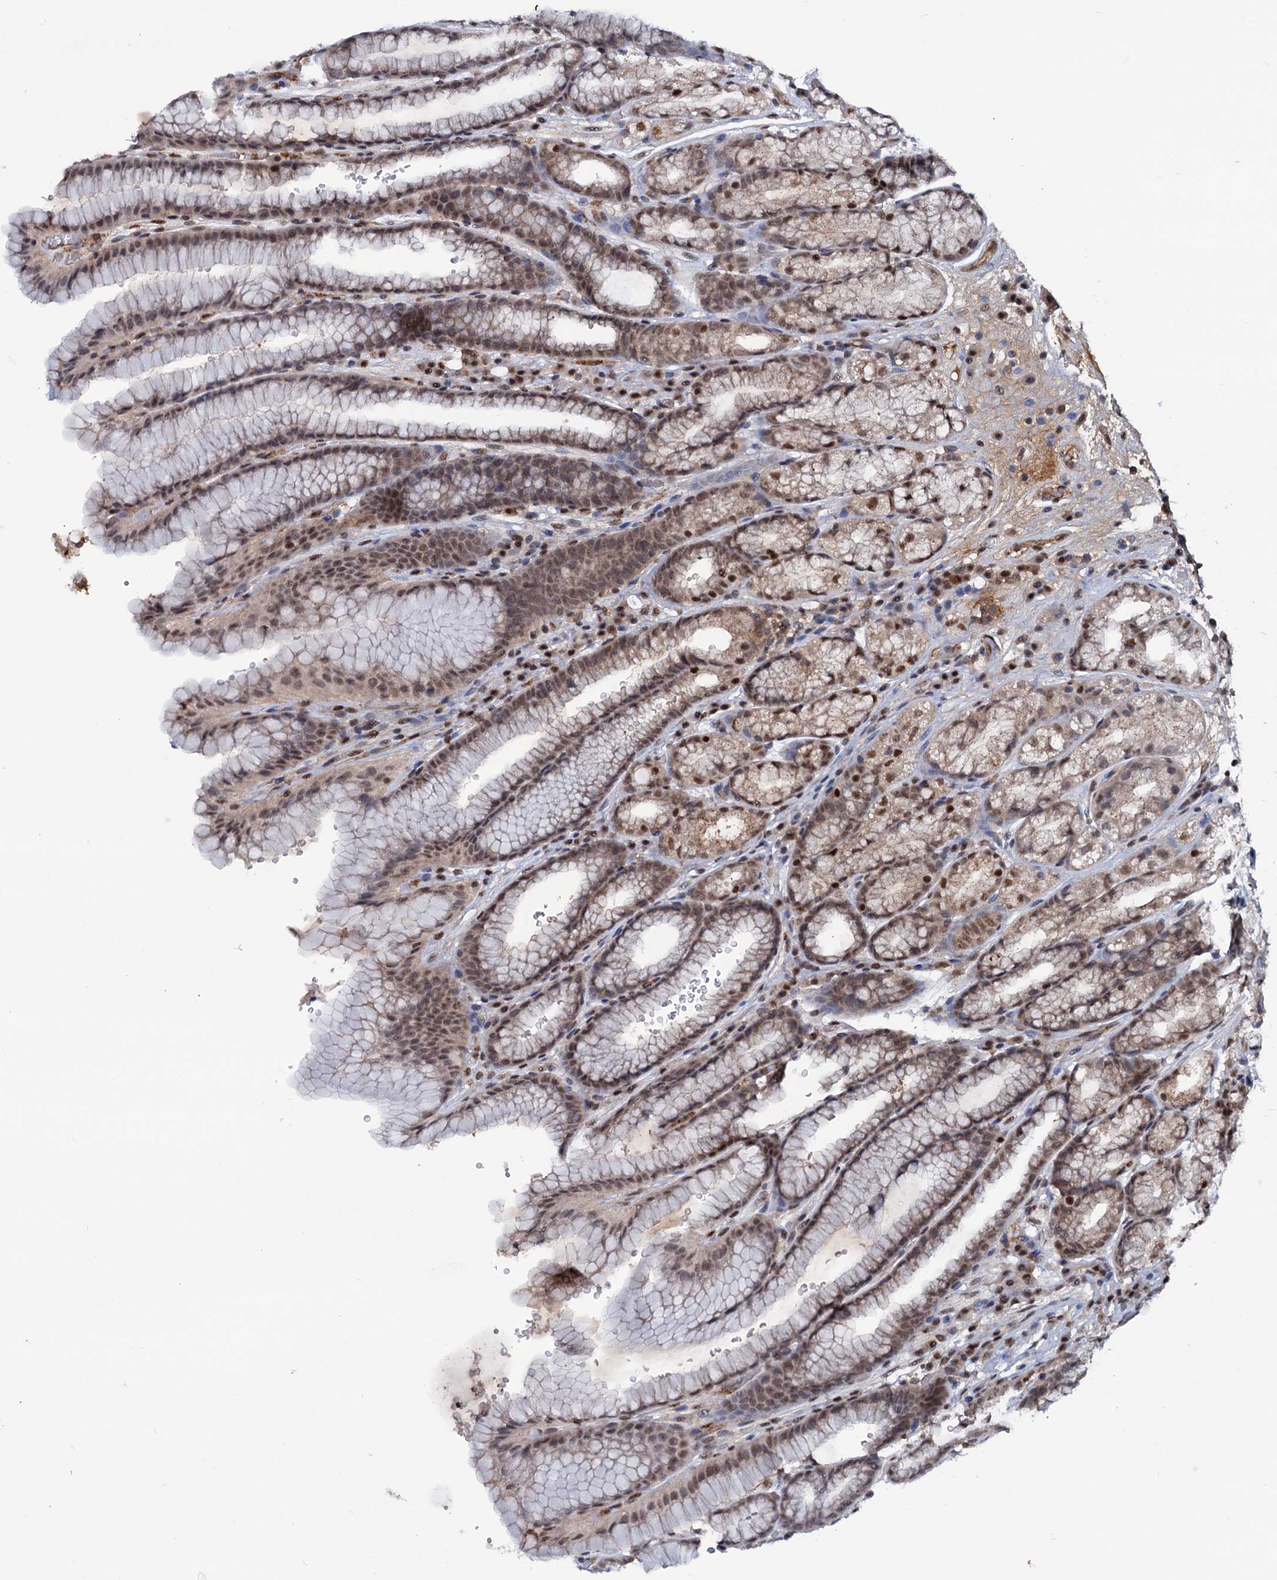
{"staining": {"intensity": "moderate", "quantity": ">75%", "location": "nuclear"}, "tissue": "stomach", "cell_type": "Glandular cells", "image_type": "normal", "snomed": [{"axis": "morphology", "description": "Normal tissue, NOS"}, {"axis": "morphology", "description": "Adenocarcinoma, NOS"}, {"axis": "topography", "description": "Stomach"}], "caption": "Immunohistochemistry of unremarkable human stomach demonstrates medium levels of moderate nuclear expression in about >75% of glandular cells.", "gene": "TBC1D12", "patient": {"sex": "male", "age": 57}}